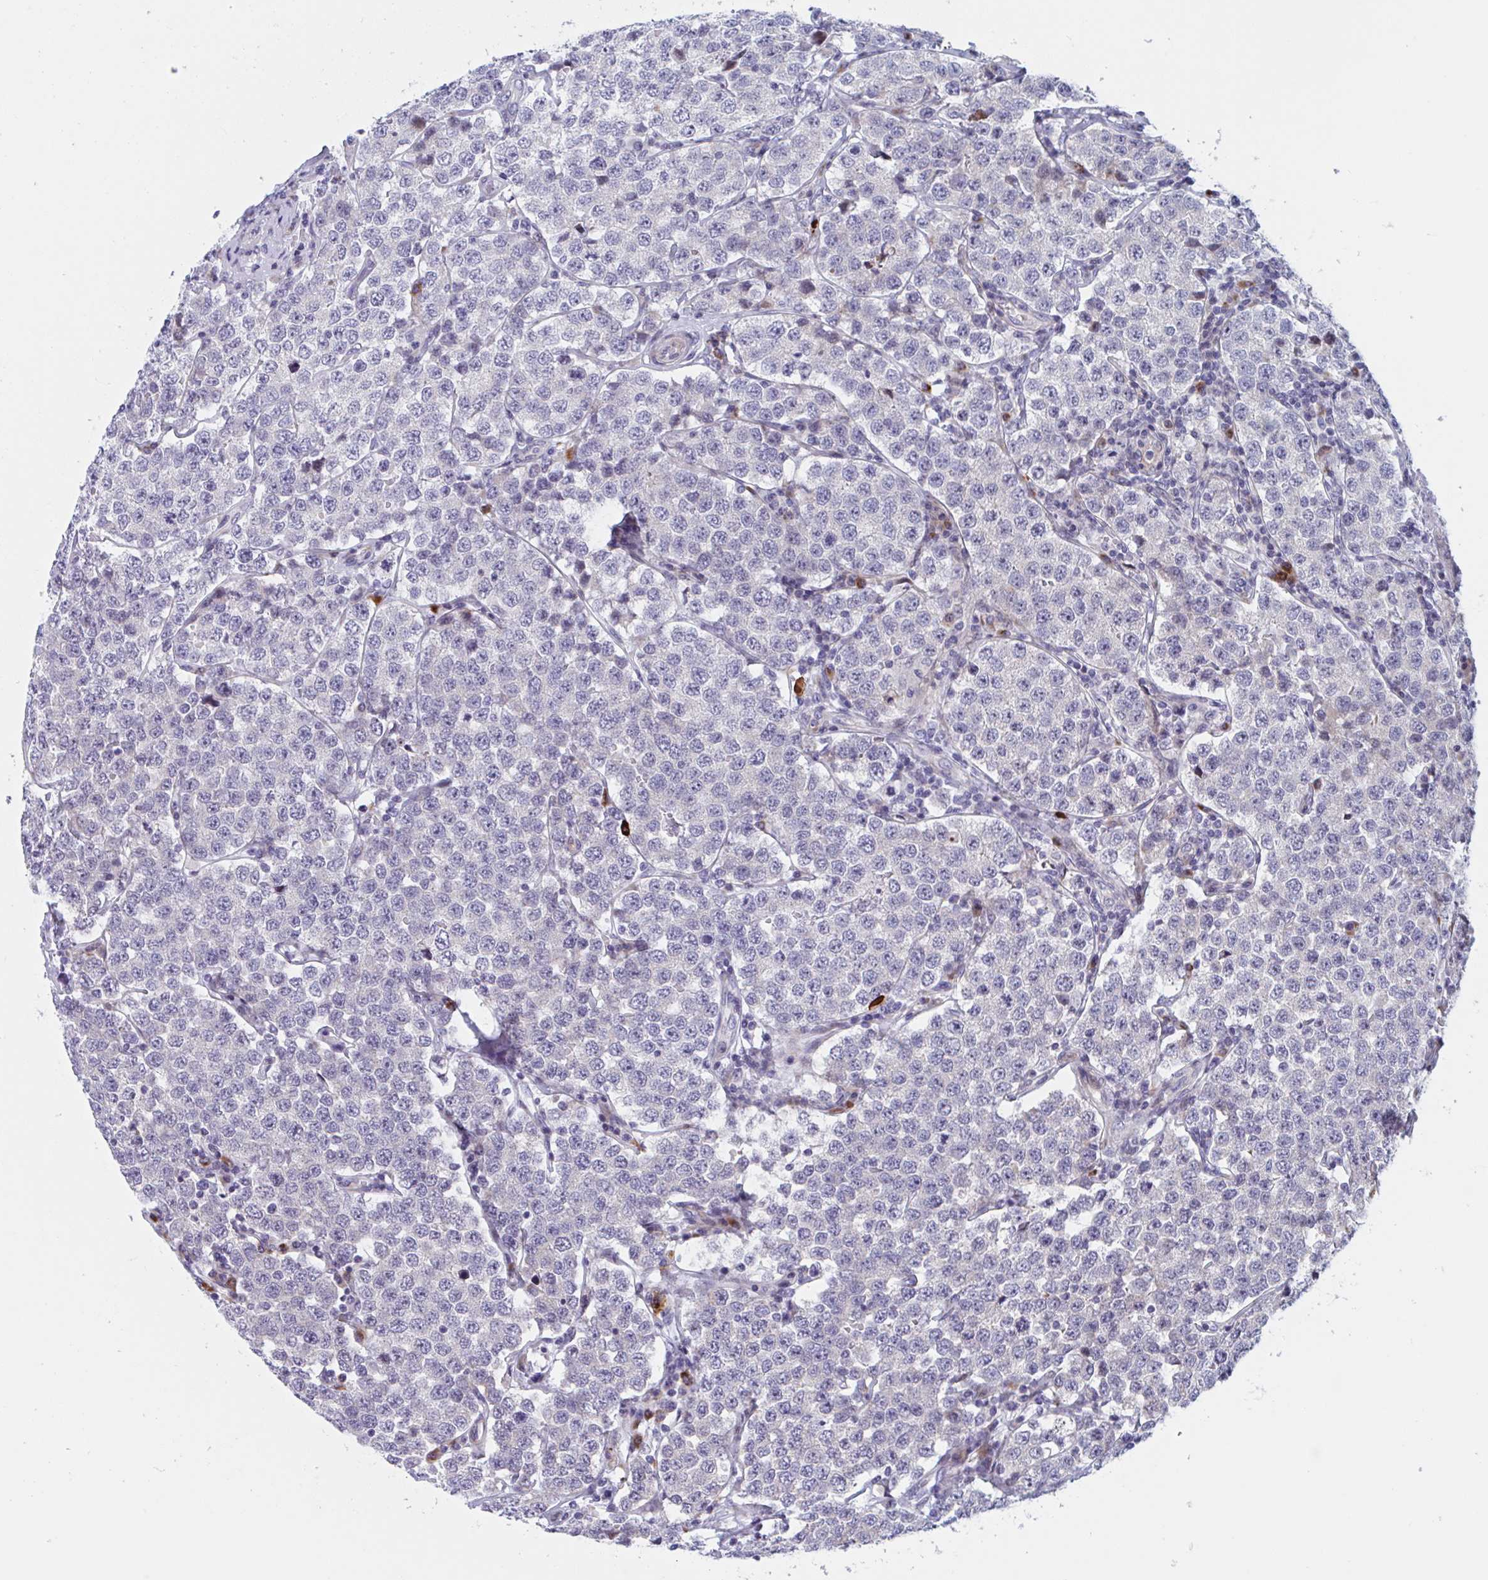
{"staining": {"intensity": "negative", "quantity": "none", "location": "none"}, "tissue": "testis cancer", "cell_type": "Tumor cells", "image_type": "cancer", "snomed": [{"axis": "morphology", "description": "Seminoma, NOS"}, {"axis": "topography", "description": "Testis"}], "caption": "This is a image of immunohistochemistry staining of testis cancer (seminoma), which shows no staining in tumor cells.", "gene": "DUXA", "patient": {"sex": "male", "age": 34}}